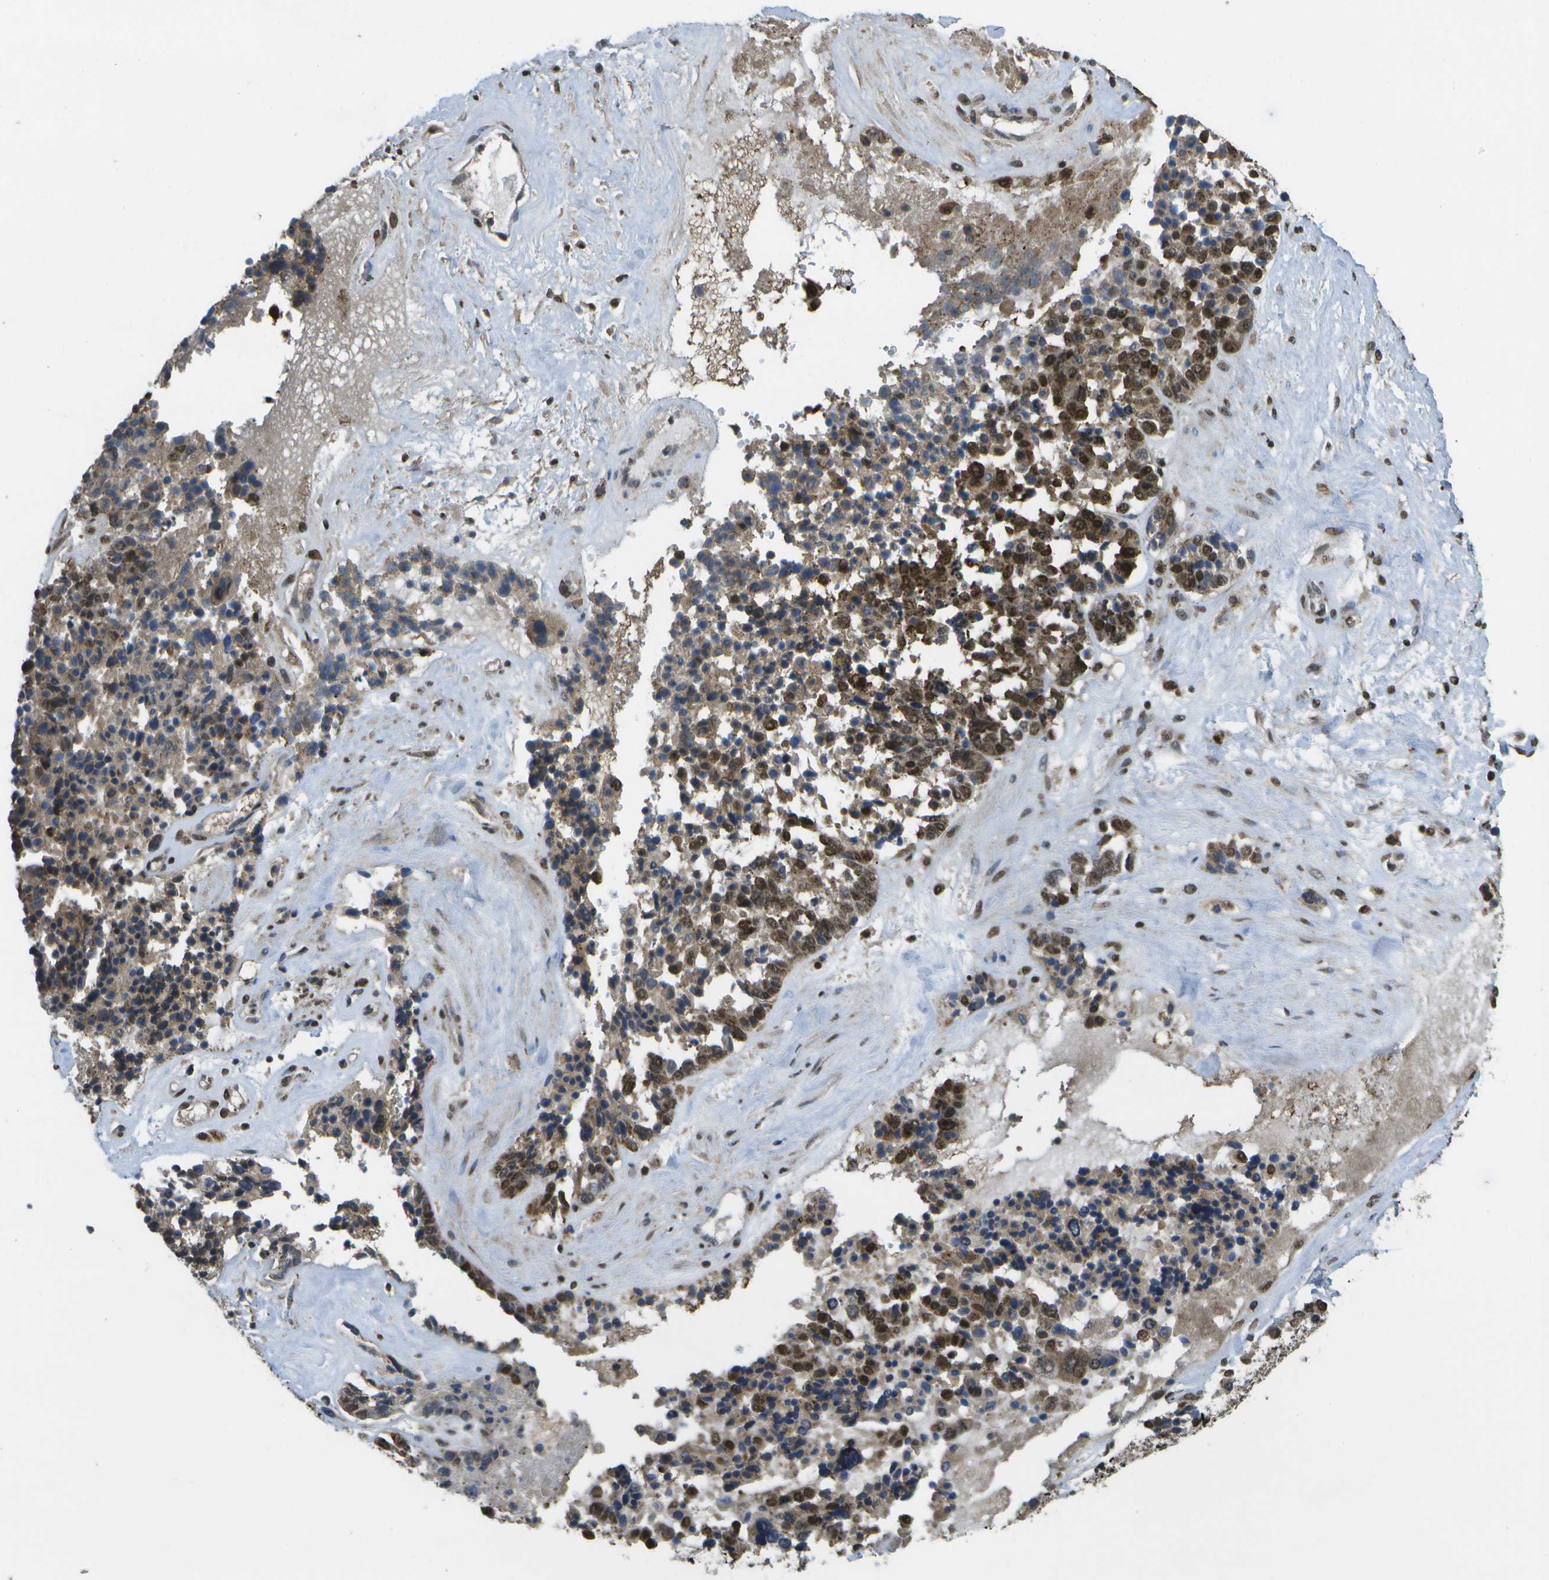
{"staining": {"intensity": "strong", "quantity": ">75%", "location": "nuclear"}, "tissue": "ovarian cancer", "cell_type": "Tumor cells", "image_type": "cancer", "snomed": [{"axis": "morphology", "description": "Cystadenocarcinoma, serous, NOS"}, {"axis": "topography", "description": "Ovary"}], "caption": "Protein expression analysis of ovarian serous cystadenocarcinoma reveals strong nuclear positivity in about >75% of tumor cells. (Brightfield microscopy of DAB IHC at high magnification).", "gene": "SPEN", "patient": {"sex": "female", "age": 44}}